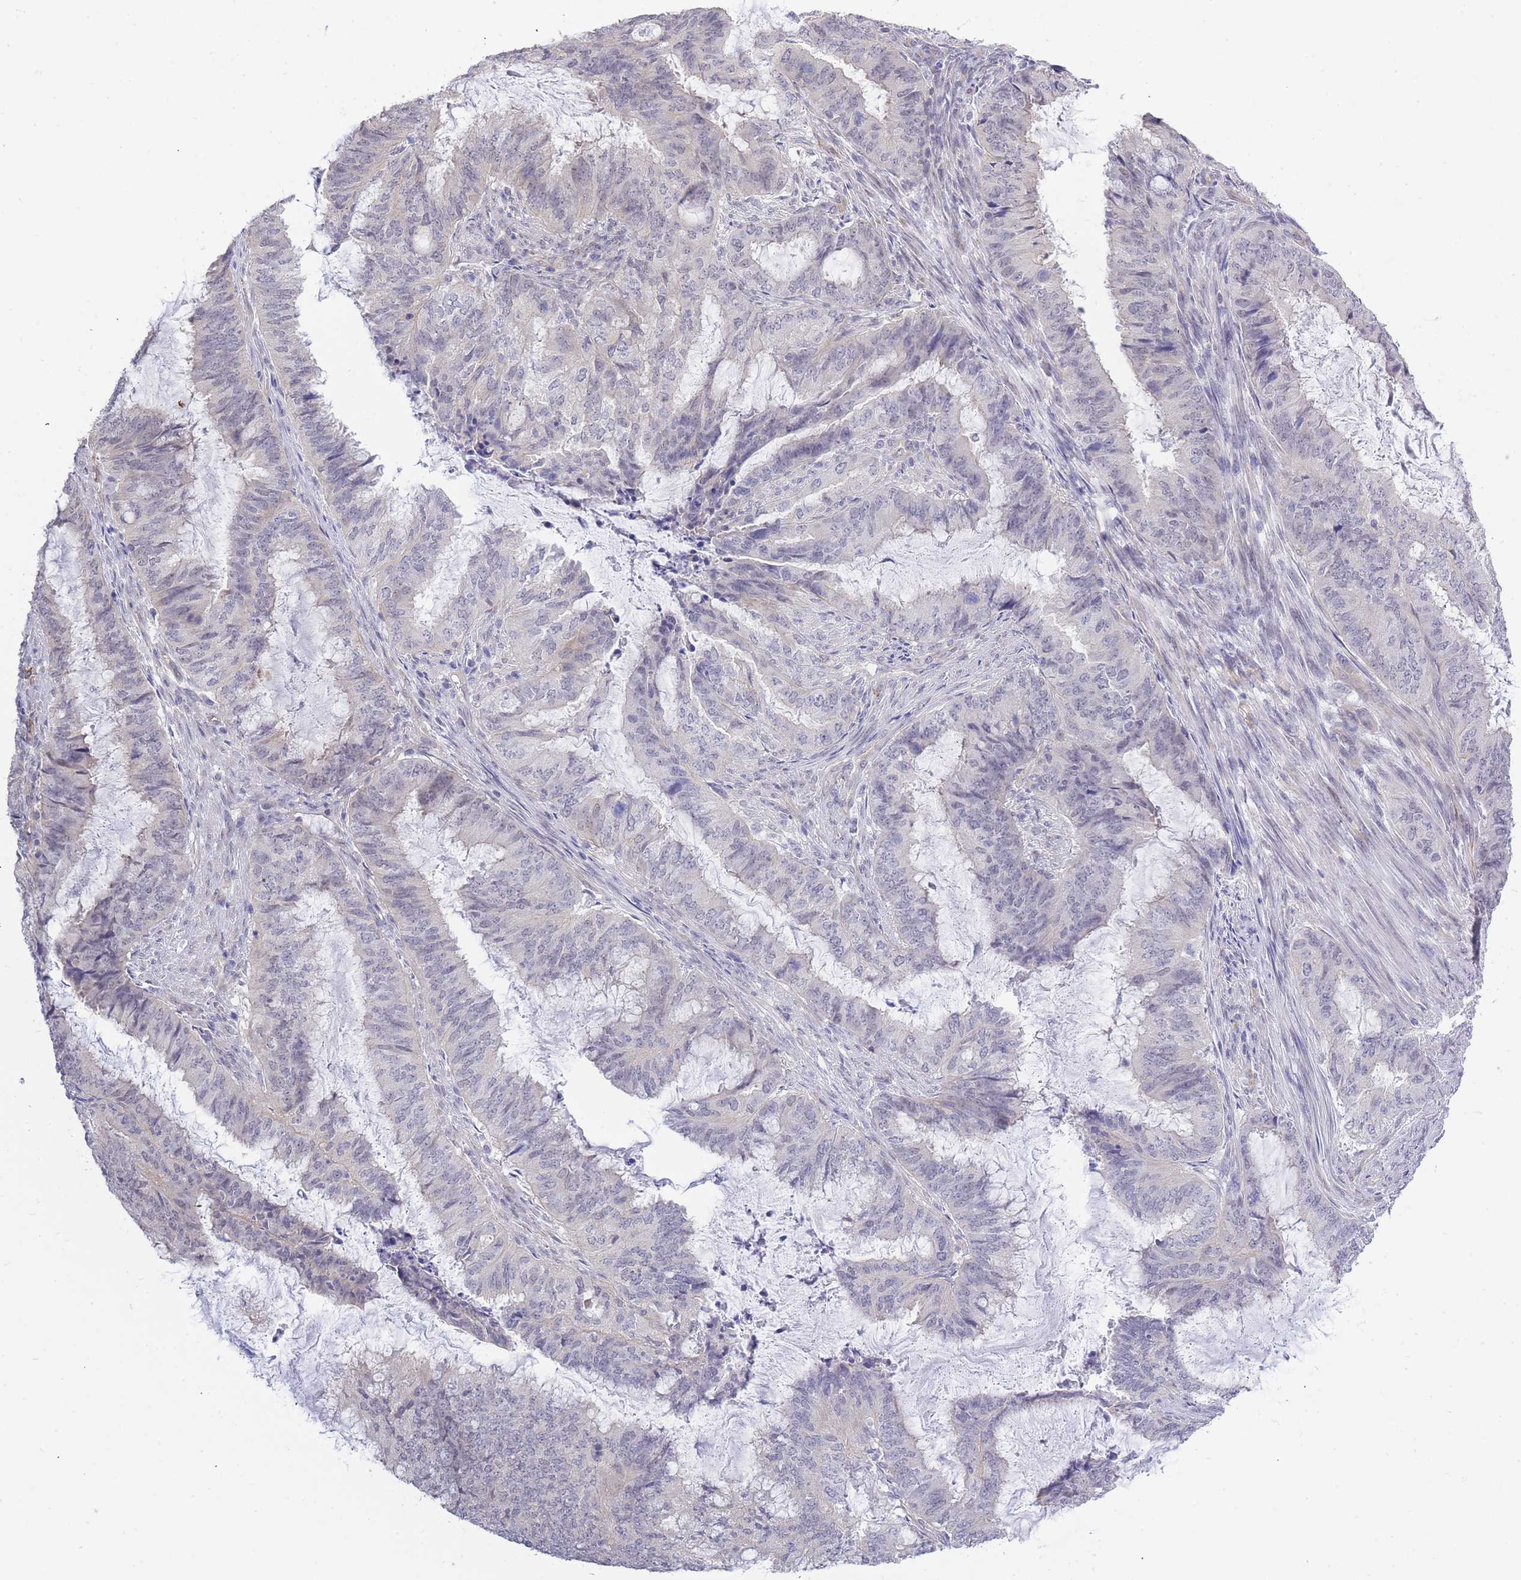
{"staining": {"intensity": "negative", "quantity": "none", "location": "none"}, "tissue": "endometrial cancer", "cell_type": "Tumor cells", "image_type": "cancer", "snomed": [{"axis": "morphology", "description": "Adenocarcinoma, NOS"}, {"axis": "topography", "description": "Endometrium"}], "caption": "Tumor cells are negative for protein expression in human adenocarcinoma (endometrial).", "gene": "C19orf25", "patient": {"sex": "female", "age": 51}}